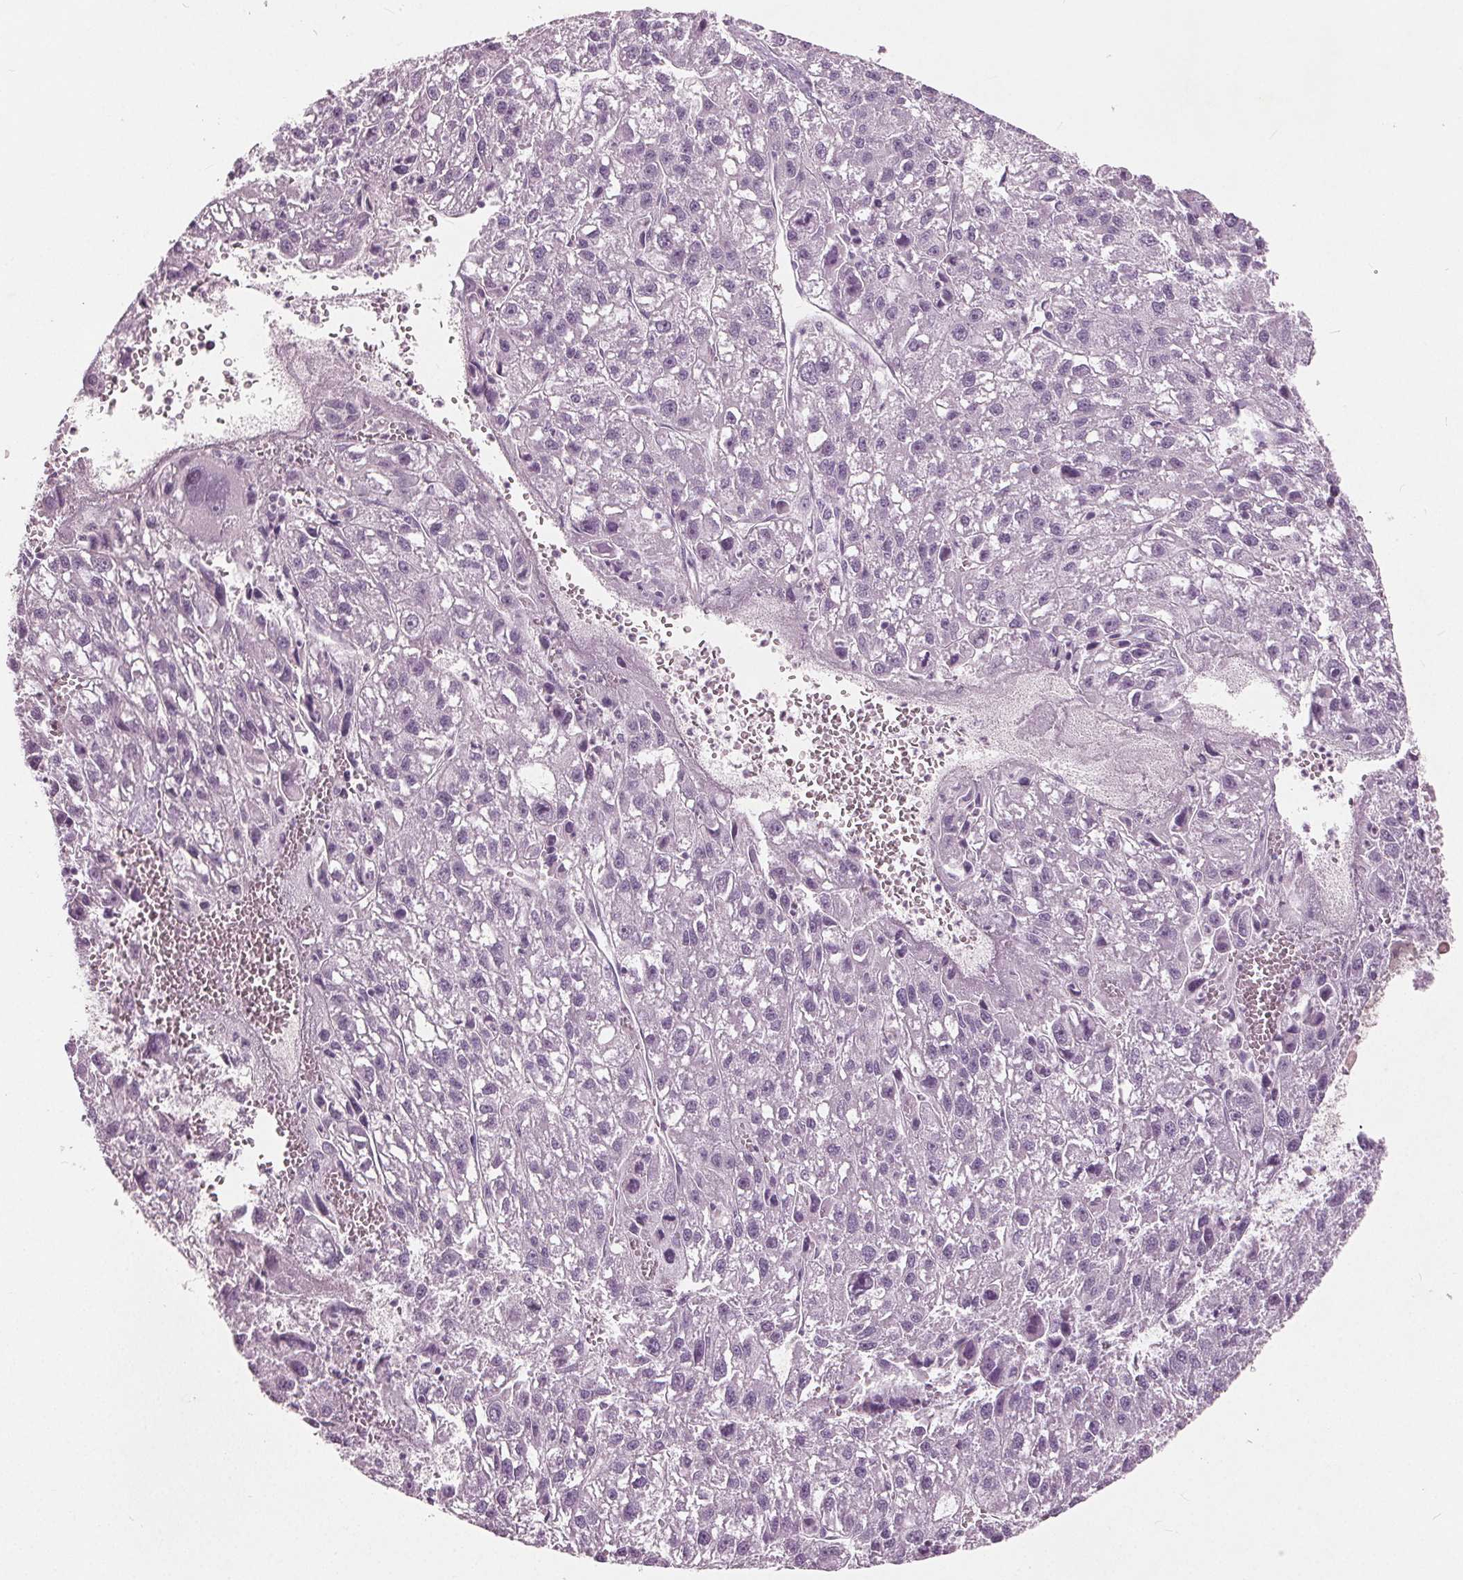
{"staining": {"intensity": "negative", "quantity": "none", "location": "none"}, "tissue": "liver cancer", "cell_type": "Tumor cells", "image_type": "cancer", "snomed": [{"axis": "morphology", "description": "Carcinoma, Hepatocellular, NOS"}, {"axis": "topography", "description": "Liver"}], "caption": "Tumor cells are negative for brown protein staining in liver hepatocellular carcinoma.", "gene": "TKFC", "patient": {"sex": "female", "age": 70}}